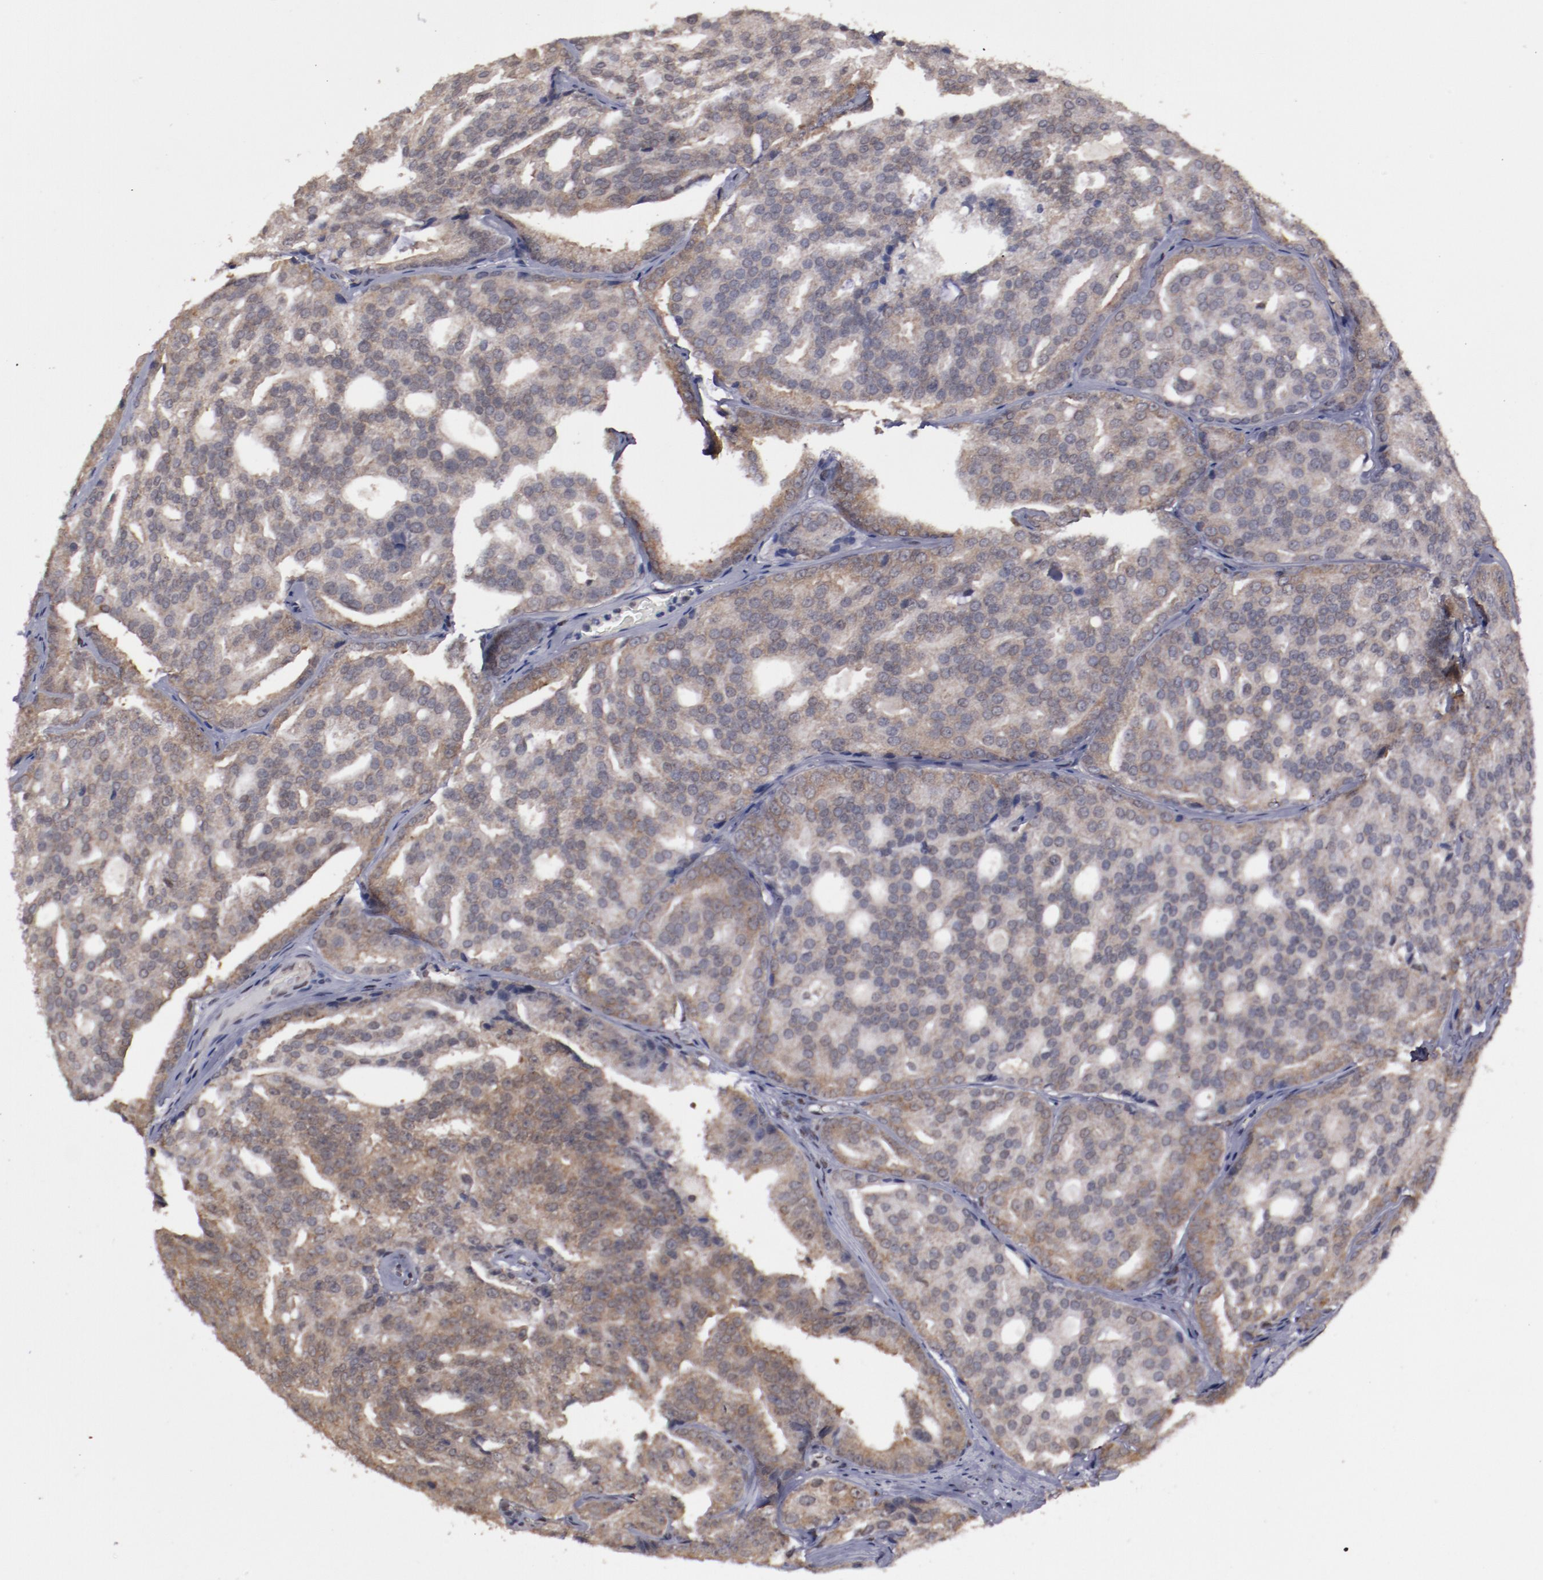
{"staining": {"intensity": "weak", "quantity": ">75%", "location": "cytoplasmic/membranous"}, "tissue": "prostate cancer", "cell_type": "Tumor cells", "image_type": "cancer", "snomed": [{"axis": "morphology", "description": "Adenocarcinoma, High grade"}, {"axis": "topography", "description": "Prostate"}], "caption": "Immunohistochemistry of human prostate cancer demonstrates low levels of weak cytoplasmic/membranous positivity in approximately >75% of tumor cells. (DAB (3,3'-diaminobenzidine) IHC with brightfield microscopy, high magnification).", "gene": "ARNT", "patient": {"sex": "male", "age": 64}}